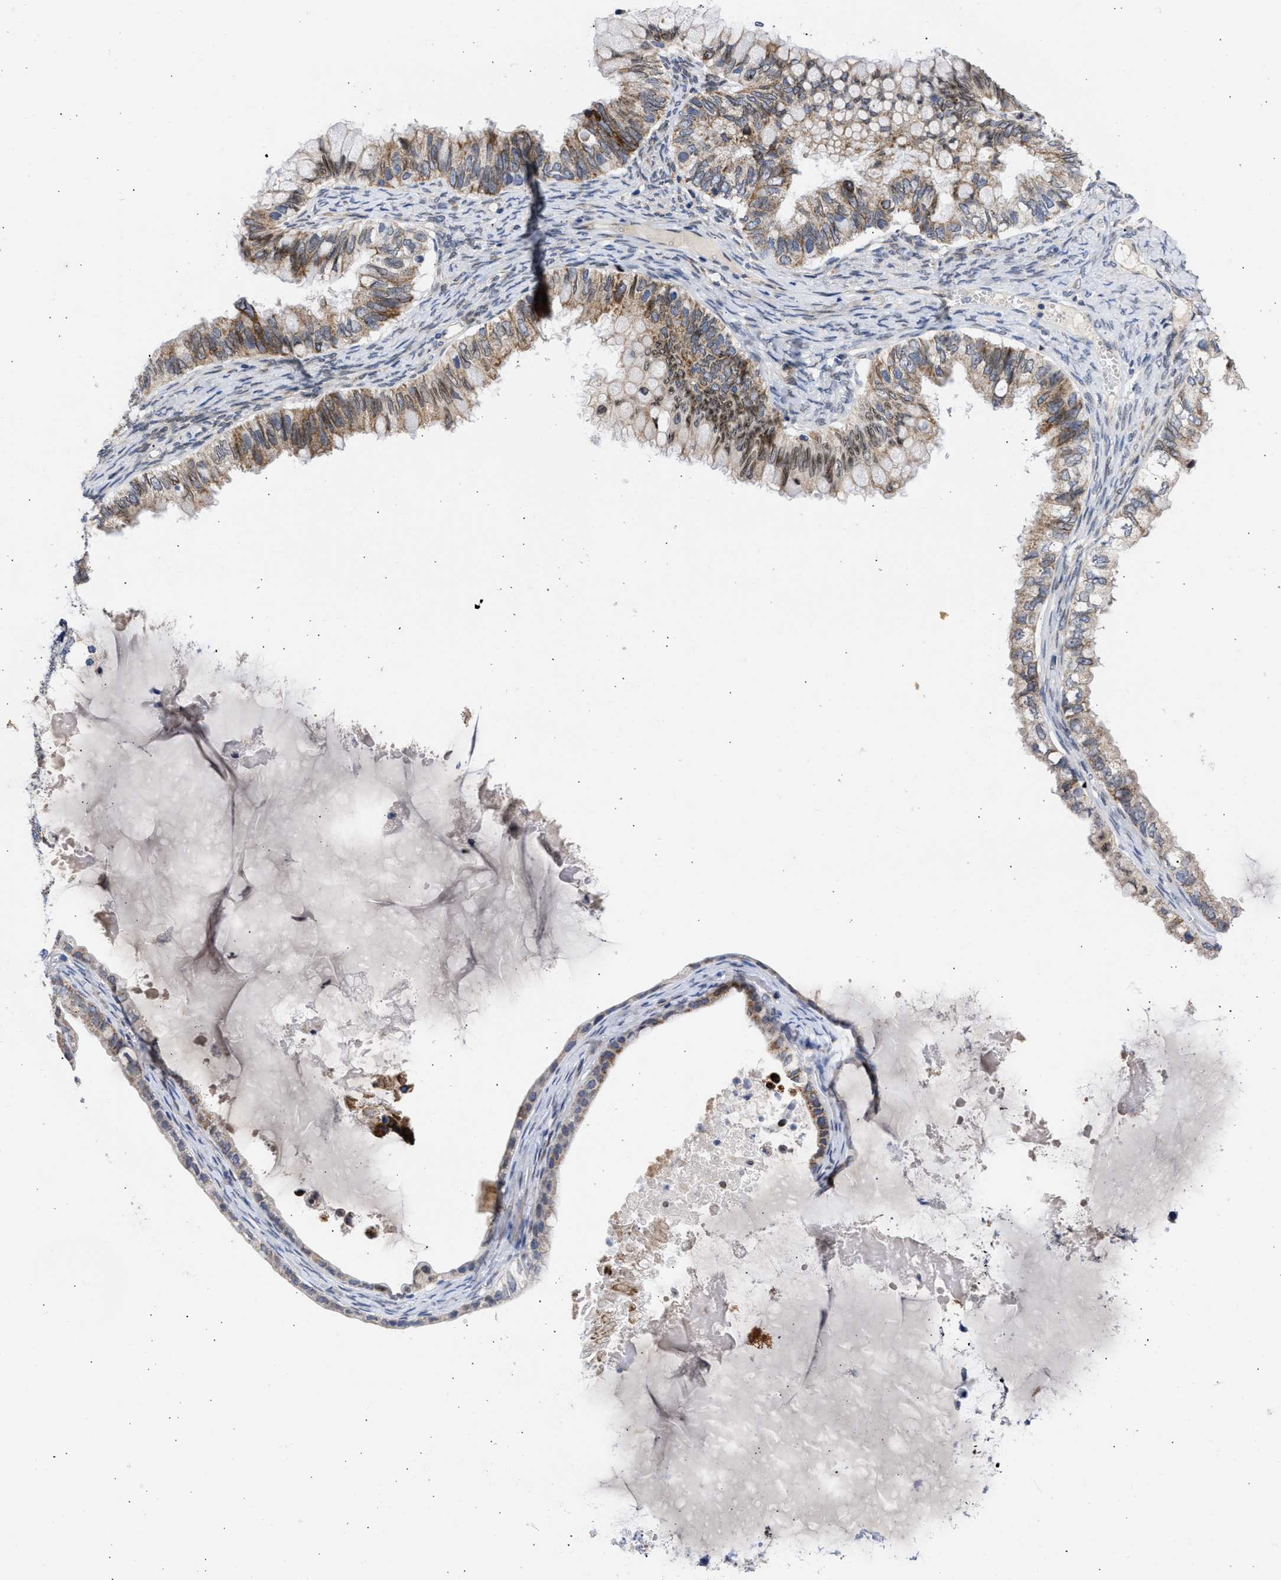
{"staining": {"intensity": "moderate", "quantity": "25%-75%", "location": "cytoplasmic/membranous,nuclear"}, "tissue": "ovarian cancer", "cell_type": "Tumor cells", "image_type": "cancer", "snomed": [{"axis": "morphology", "description": "Cystadenocarcinoma, mucinous, NOS"}, {"axis": "topography", "description": "Ovary"}], "caption": "A micrograph of ovarian cancer (mucinous cystadenocarcinoma) stained for a protein exhibits moderate cytoplasmic/membranous and nuclear brown staining in tumor cells.", "gene": "NUP35", "patient": {"sex": "female", "age": 80}}